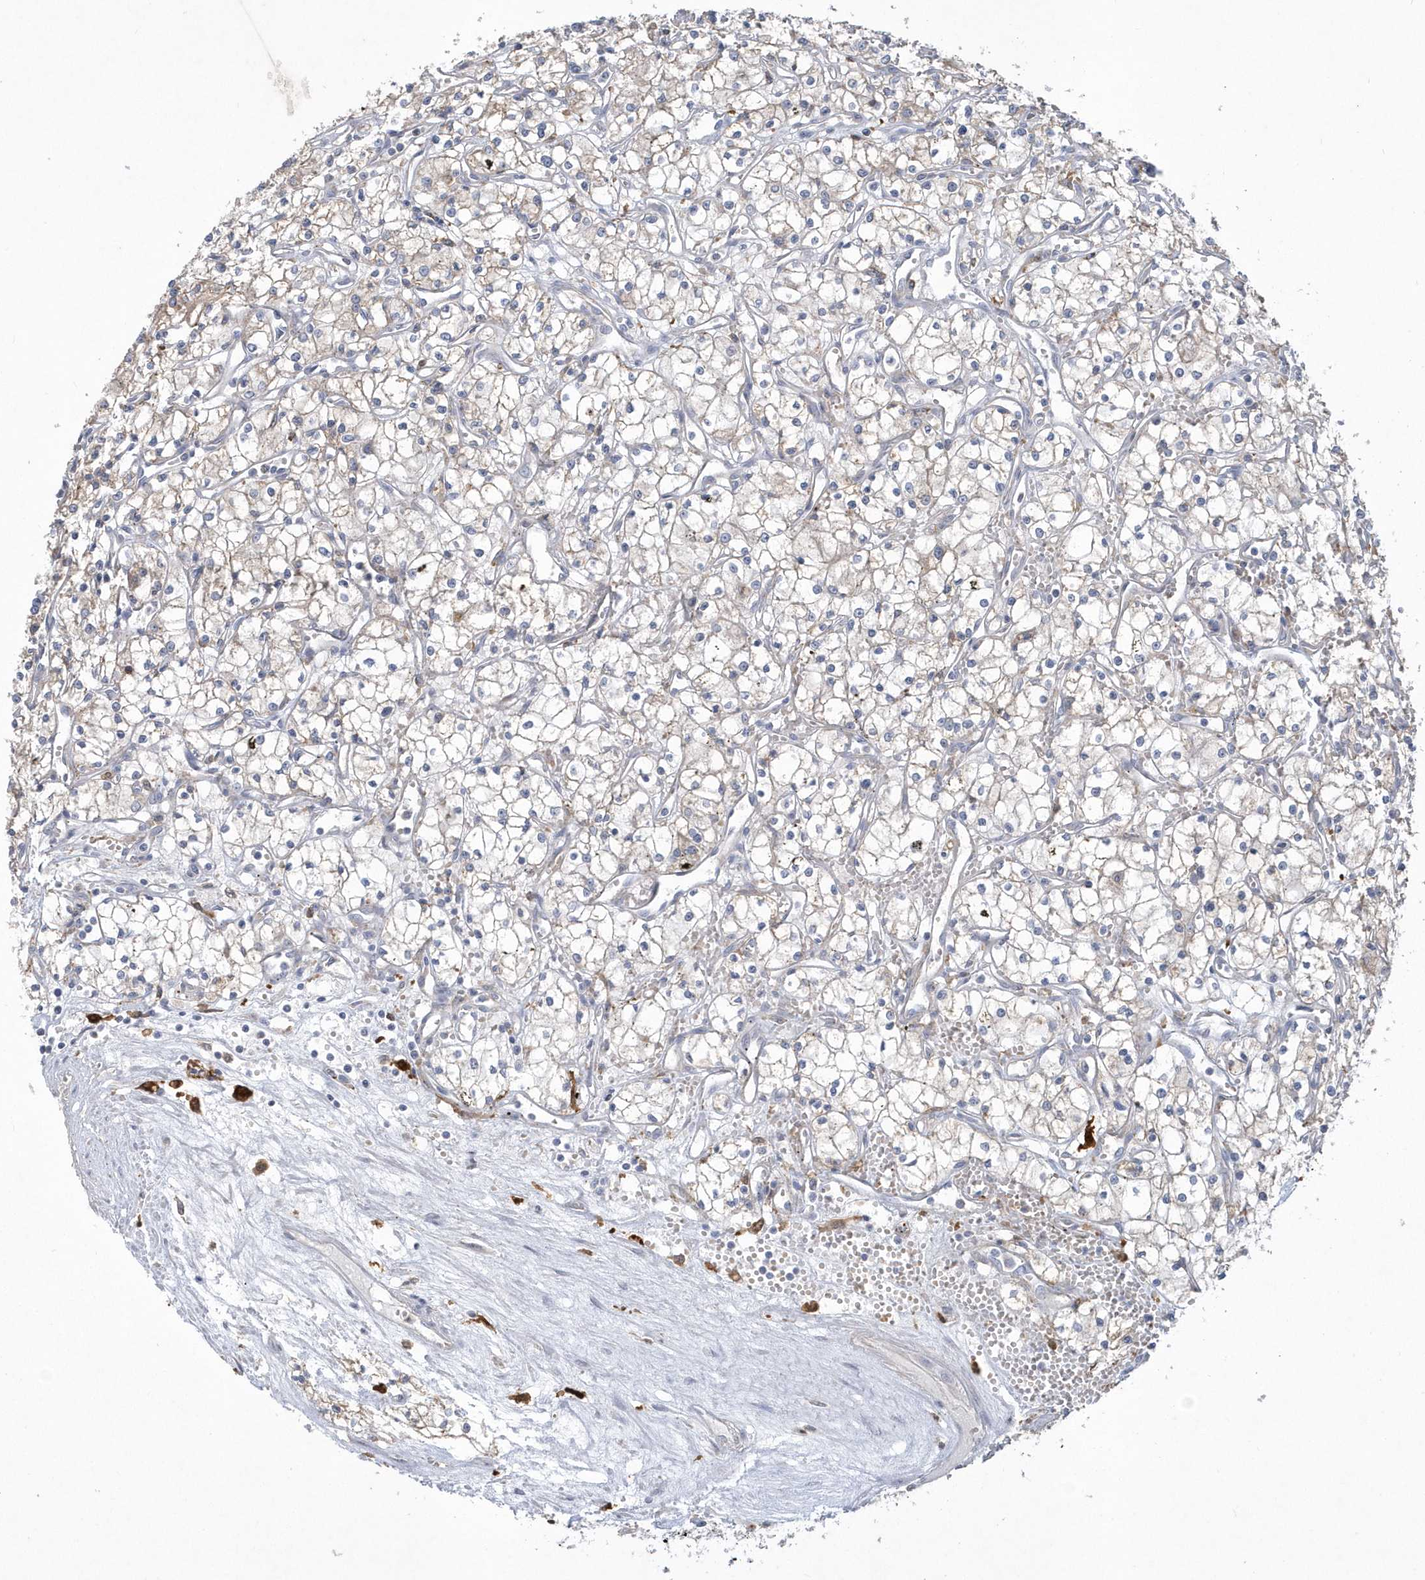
{"staining": {"intensity": "weak", "quantity": "25%-75%", "location": "cytoplasmic/membranous"}, "tissue": "renal cancer", "cell_type": "Tumor cells", "image_type": "cancer", "snomed": [{"axis": "morphology", "description": "Adenocarcinoma, NOS"}, {"axis": "topography", "description": "Kidney"}], "caption": "Weak cytoplasmic/membranous protein expression is seen in approximately 25%-75% of tumor cells in adenocarcinoma (renal).", "gene": "TSPEAR", "patient": {"sex": "male", "age": 59}}